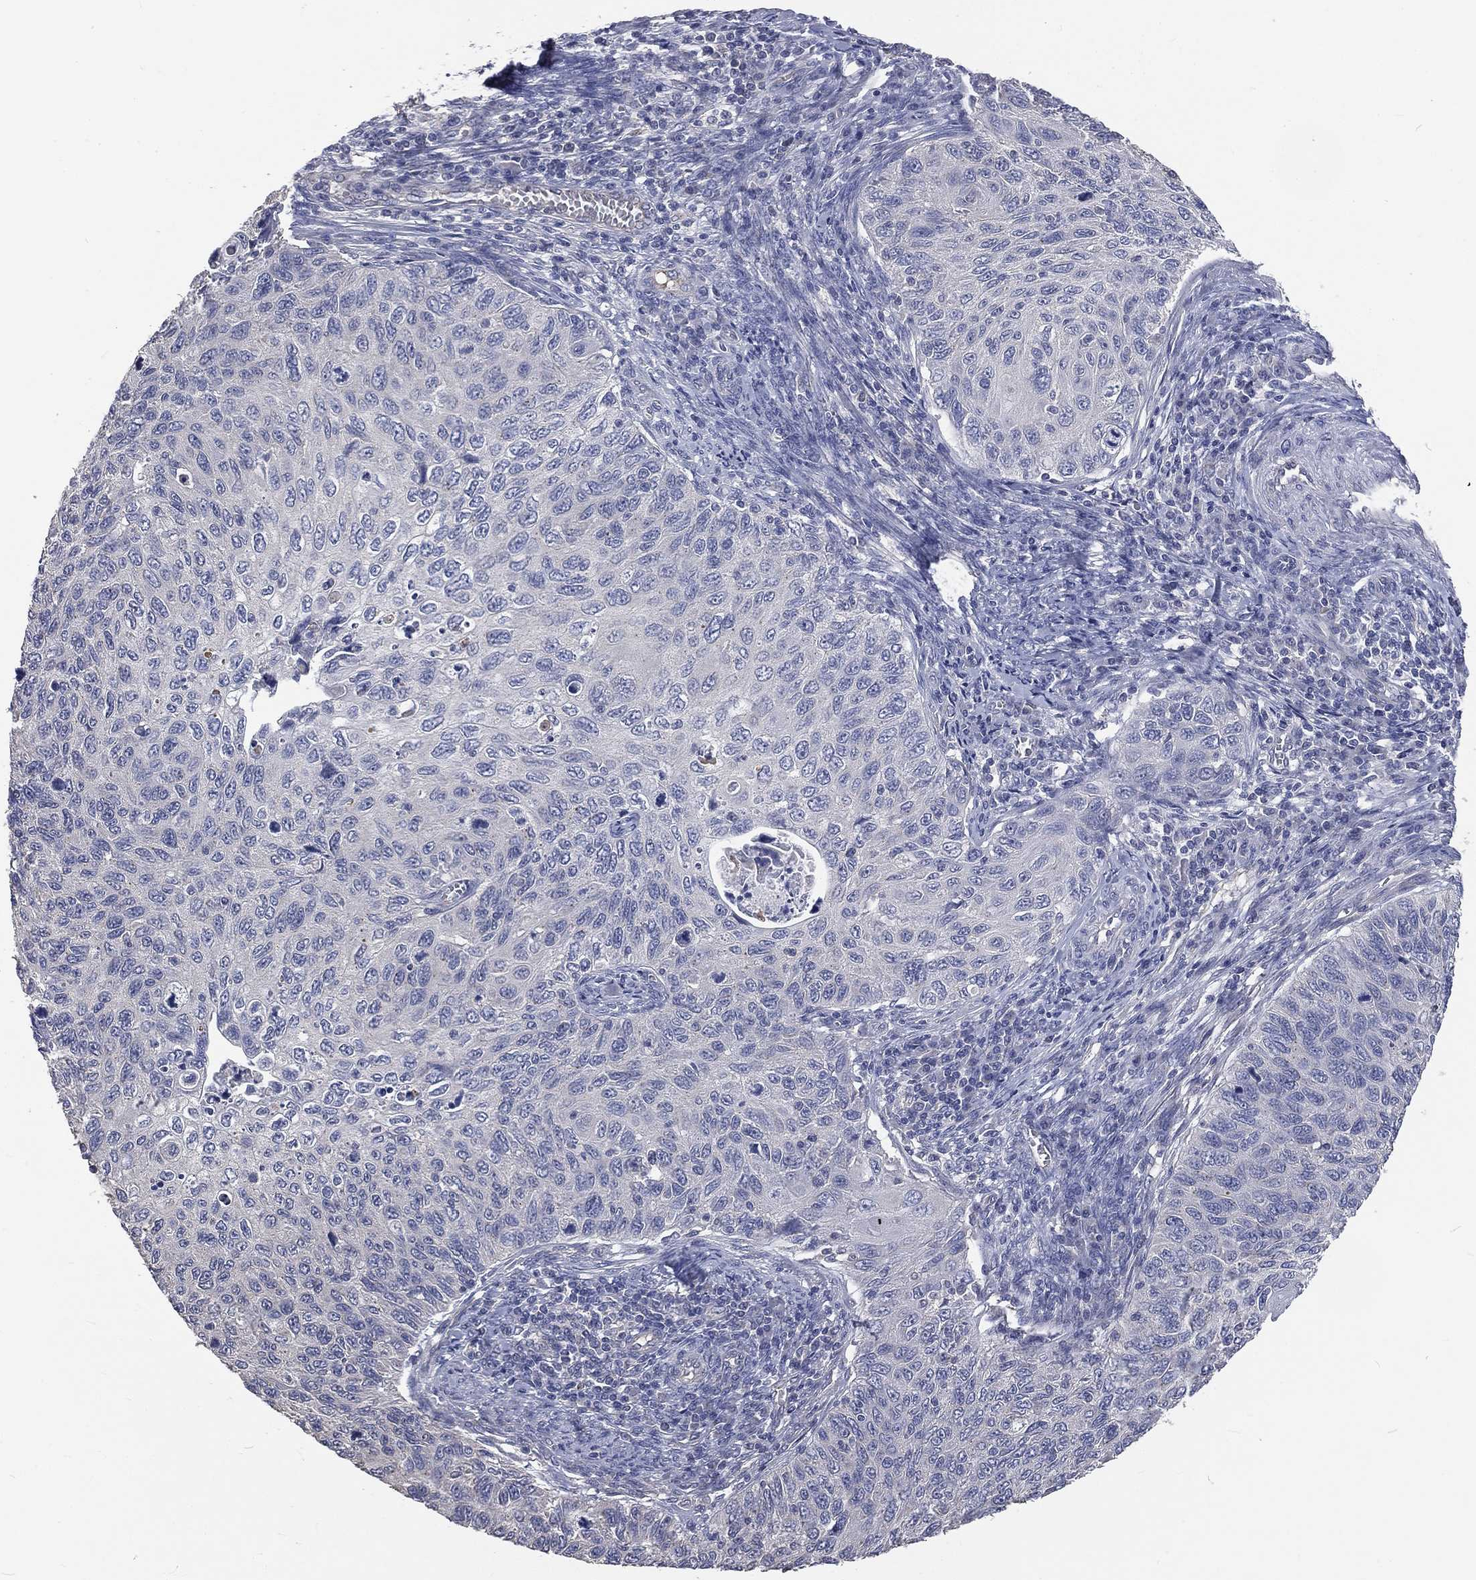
{"staining": {"intensity": "negative", "quantity": "none", "location": "none"}, "tissue": "cervical cancer", "cell_type": "Tumor cells", "image_type": "cancer", "snomed": [{"axis": "morphology", "description": "Squamous cell carcinoma, NOS"}, {"axis": "topography", "description": "Cervix"}], "caption": "The photomicrograph demonstrates no significant positivity in tumor cells of squamous cell carcinoma (cervical).", "gene": "CROCC", "patient": {"sex": "female", "age": 70}}